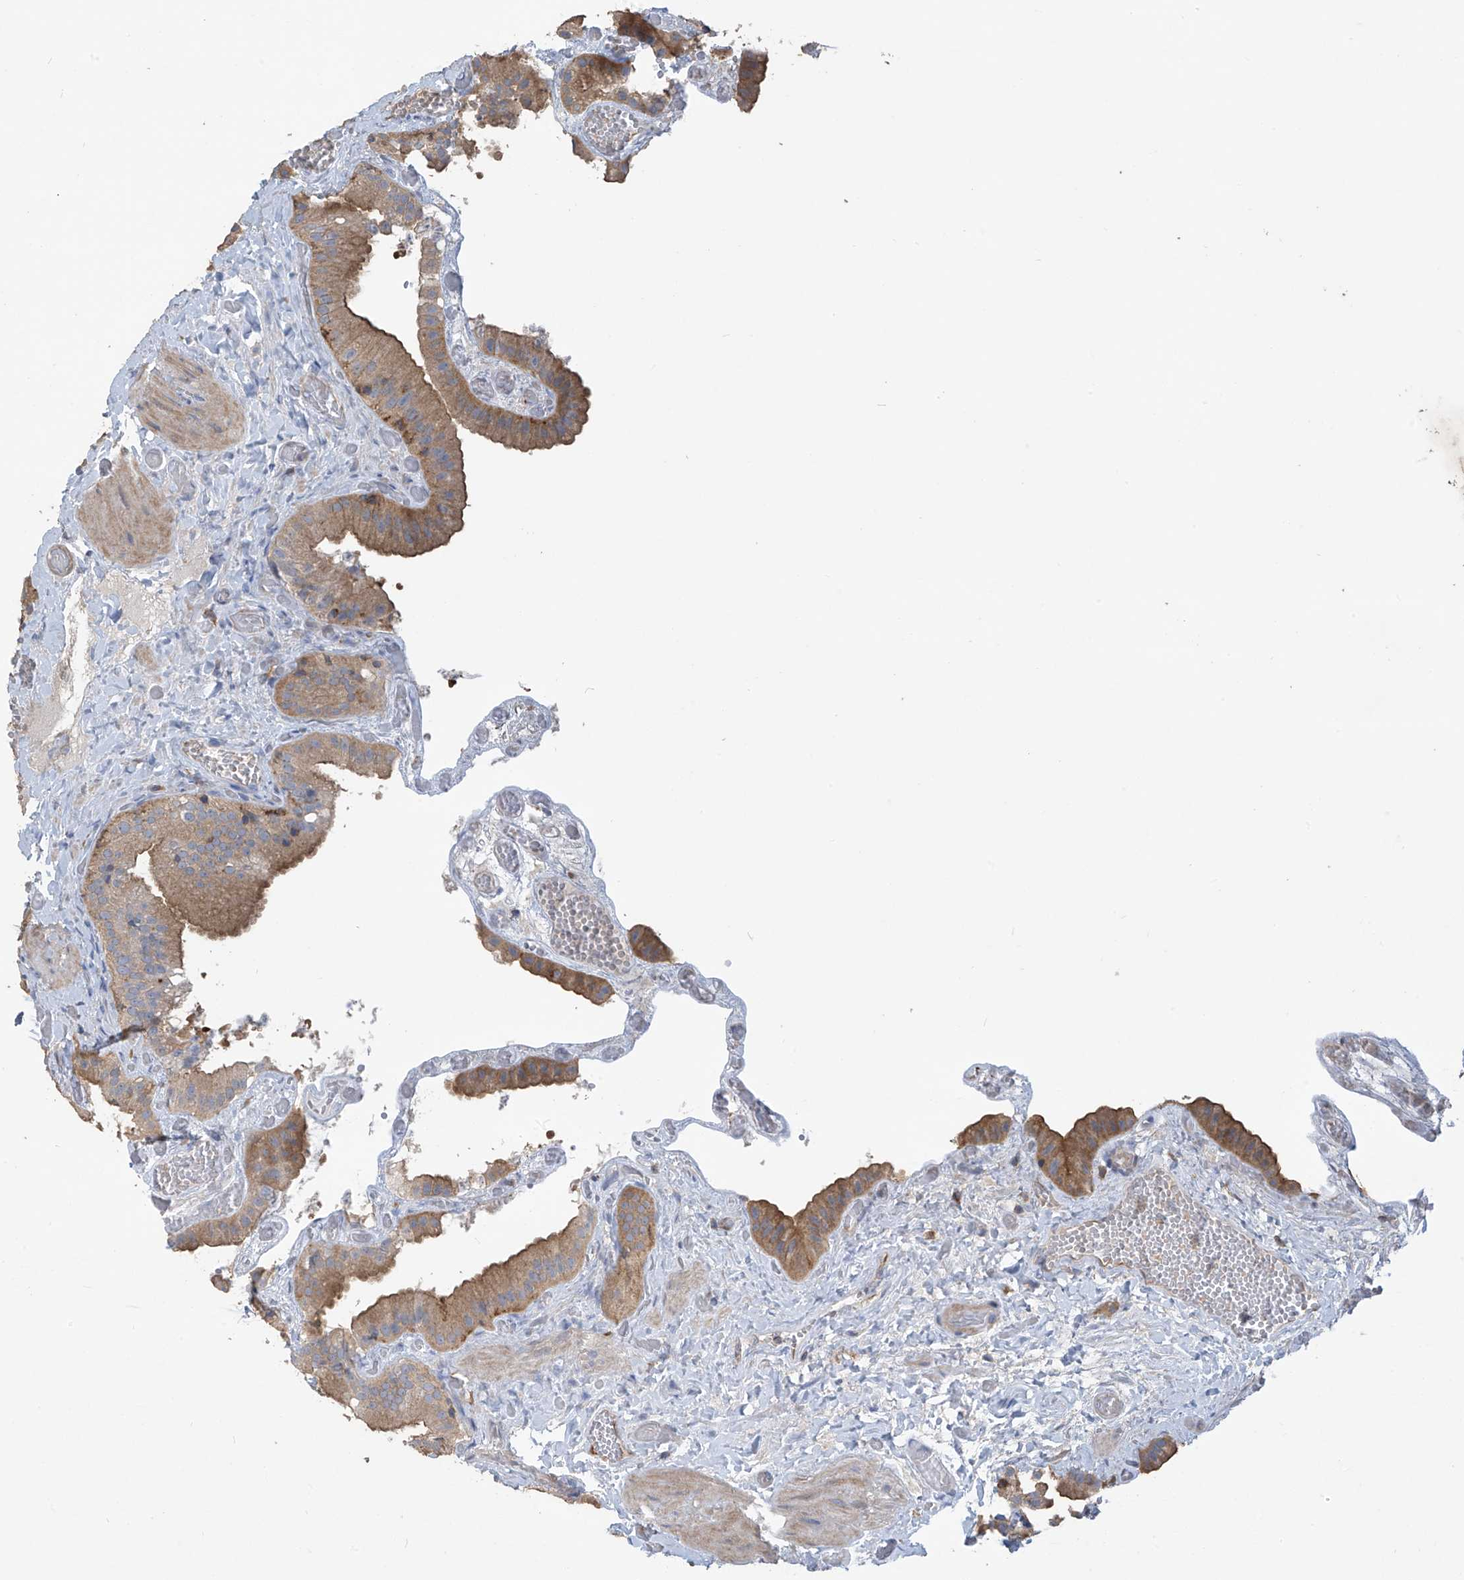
{"staining": {"intensity": "moderate", "quantity": "25%-75%", "location": "cytoplasmic/membranous"}, "tissue": "gallbladder", "cell_type": "Glandular cells", "image_type": "normal", "snomed": [{"axis": "morphology", "description": "Normal tissue, NOS"}, {"axis": "topography", "description": "Gallbladder"}], "caption": "Brown immunohistochemical staining in normal gallbladder displays moderate cytoplasmic/membranous staining in approximately 25%-75% of glandular cells.", "gene": "PHACTR4", "patient": {"sex": "female", "age": 64}}